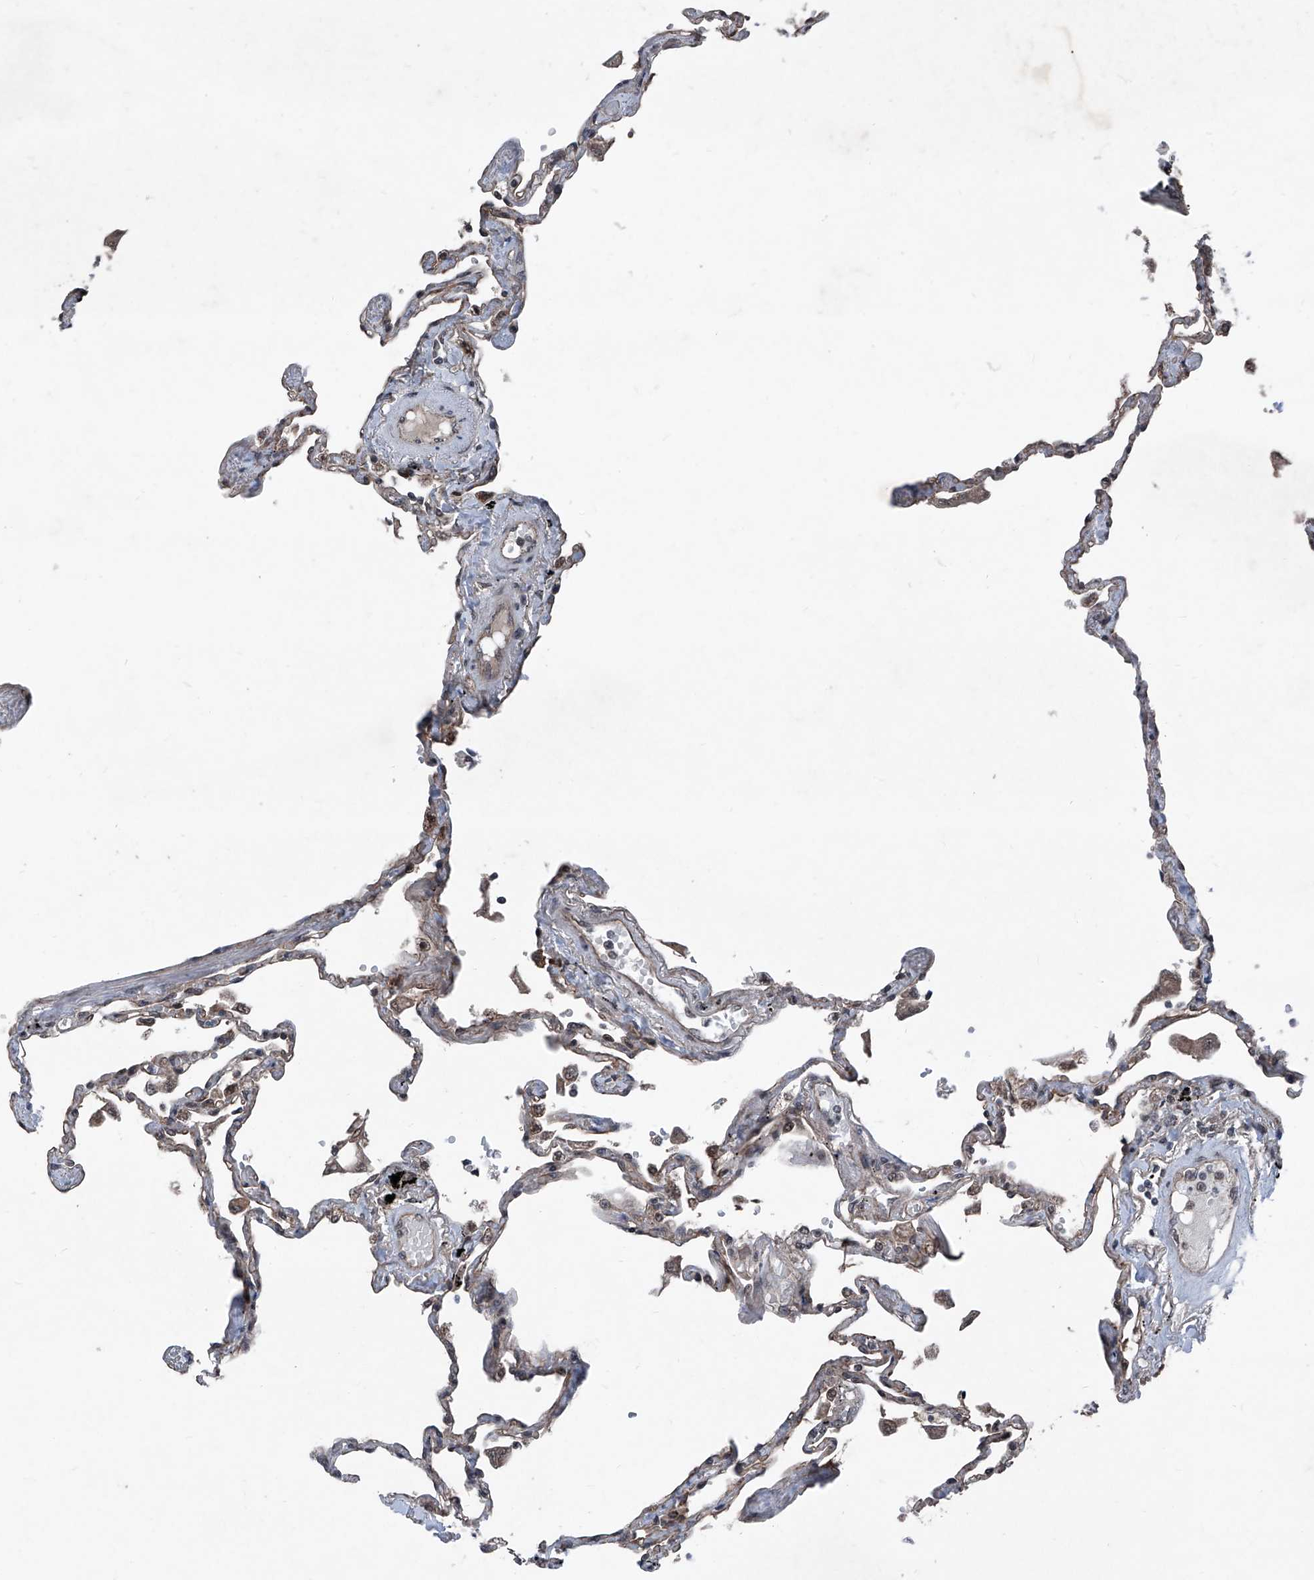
{"staining": {"intensity": "moderate", "quantity": "25%-75%", "location": "cytoplasmic/membranous,nuclear"}, "tissue": "lung", "cell_type": "Alveolar cells", "image_type": "normal", "snomed": [{"axis": "morphology", "description": "Normal tissue, NOS"}, {"axis": "topography", "description": "Lung"}], "caption": "Moderate cytoplasmic/membranous,nuclear positivity is appreciated in approximately 25%-75% of alveolar cells in unremarkable lung.", "gene": "COA7", "patient": {"sex": "female", "age": 67}}